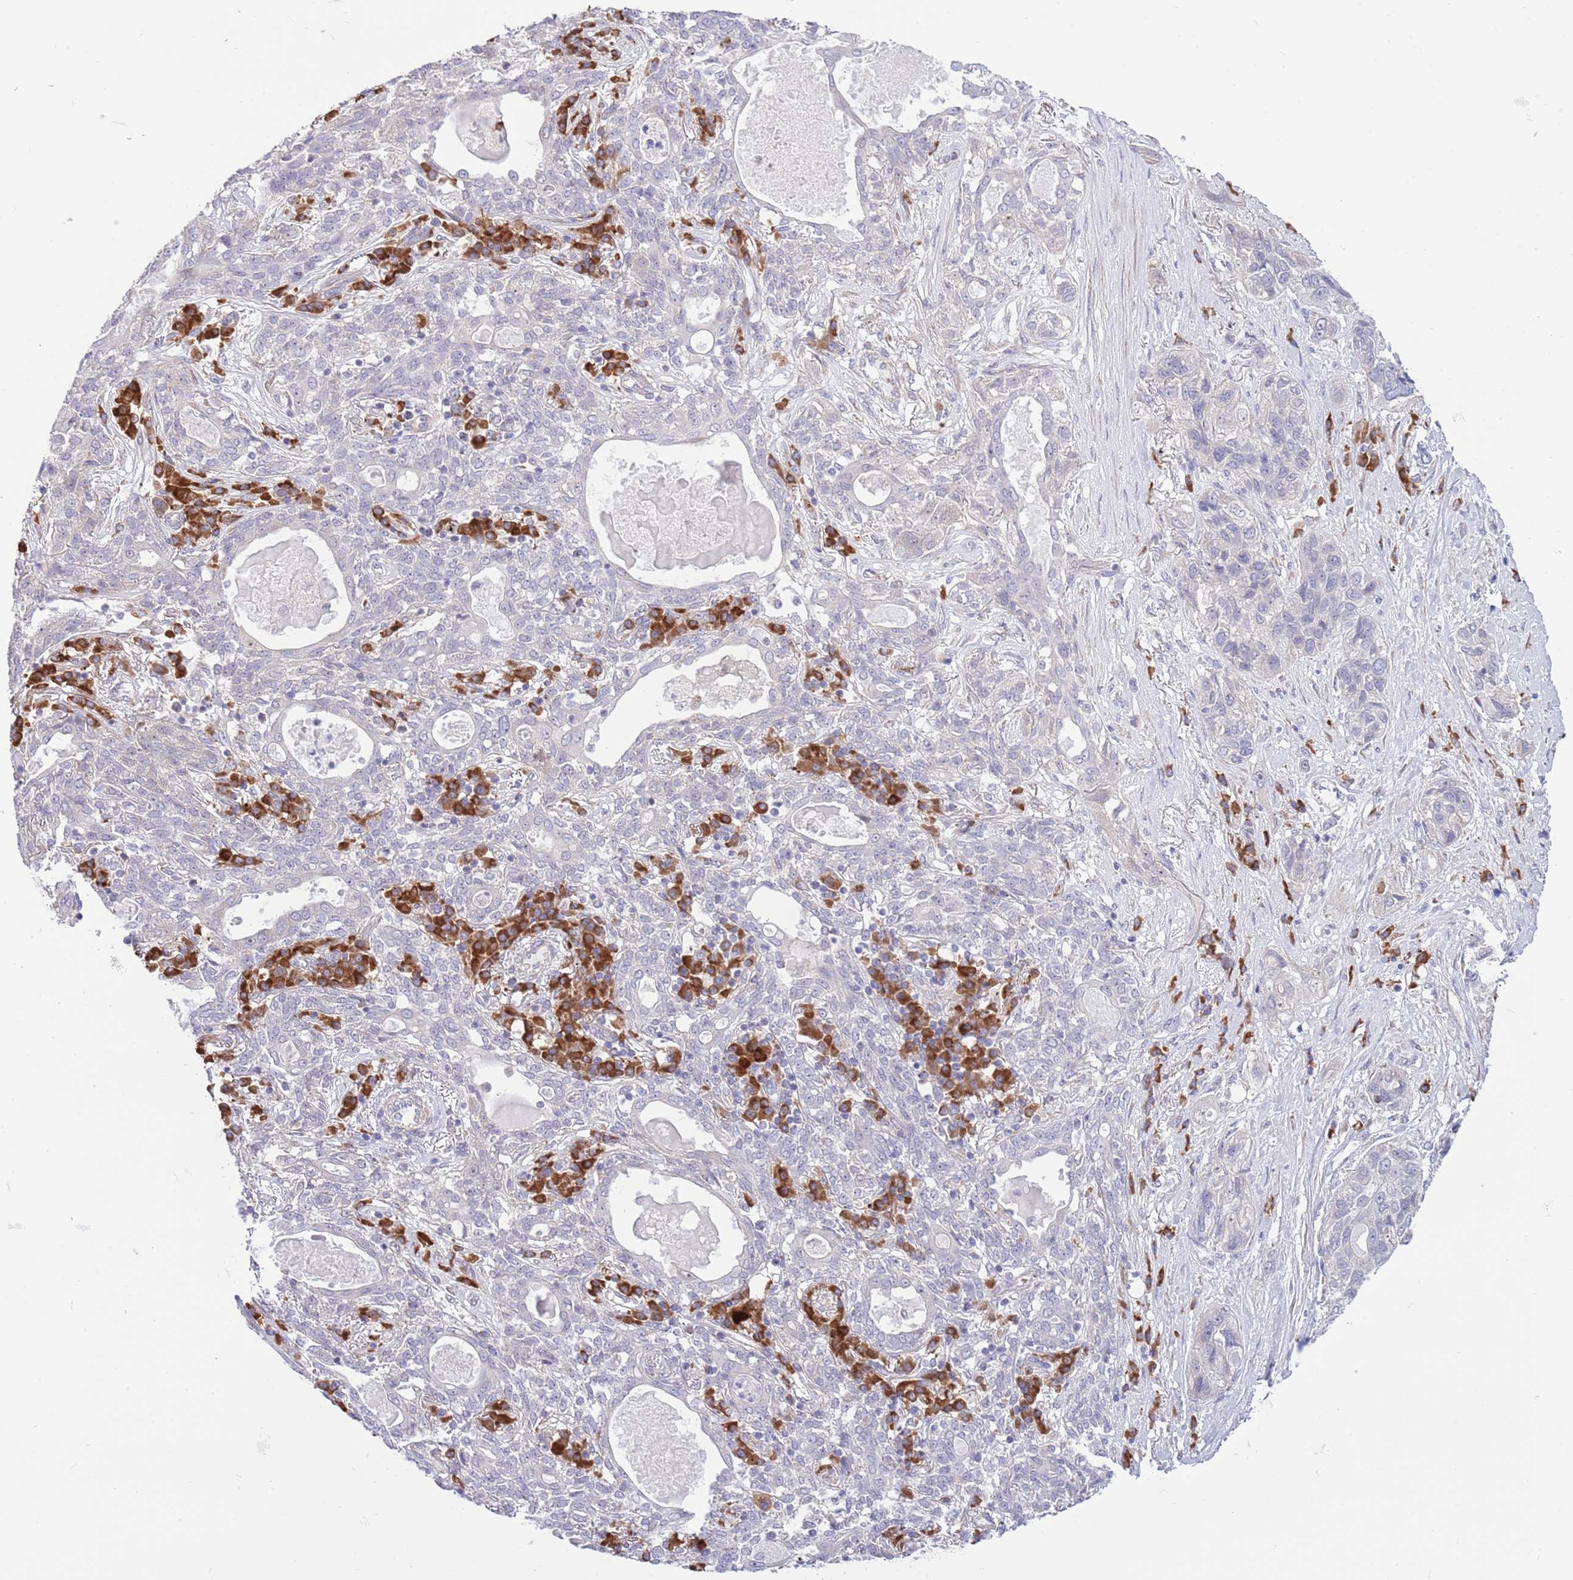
{"staining": {"intensity": "negative", "quantity": "none", "location": "none"}, "tissue": "lung cancer", "cell_type": "Tumor cells", "image_type": "cancer", "snomed": [{"axis": "morphology", "description": "Squamous cell carcinoma, NOS"}, {"axis": "topography", "description": "Lung"}], "caption": "Tumor cells show no significant protein staining in squamous cell carcinoma (lung).", "gene": "DAND5", "patient": {"sex": "female", "age": 70}}